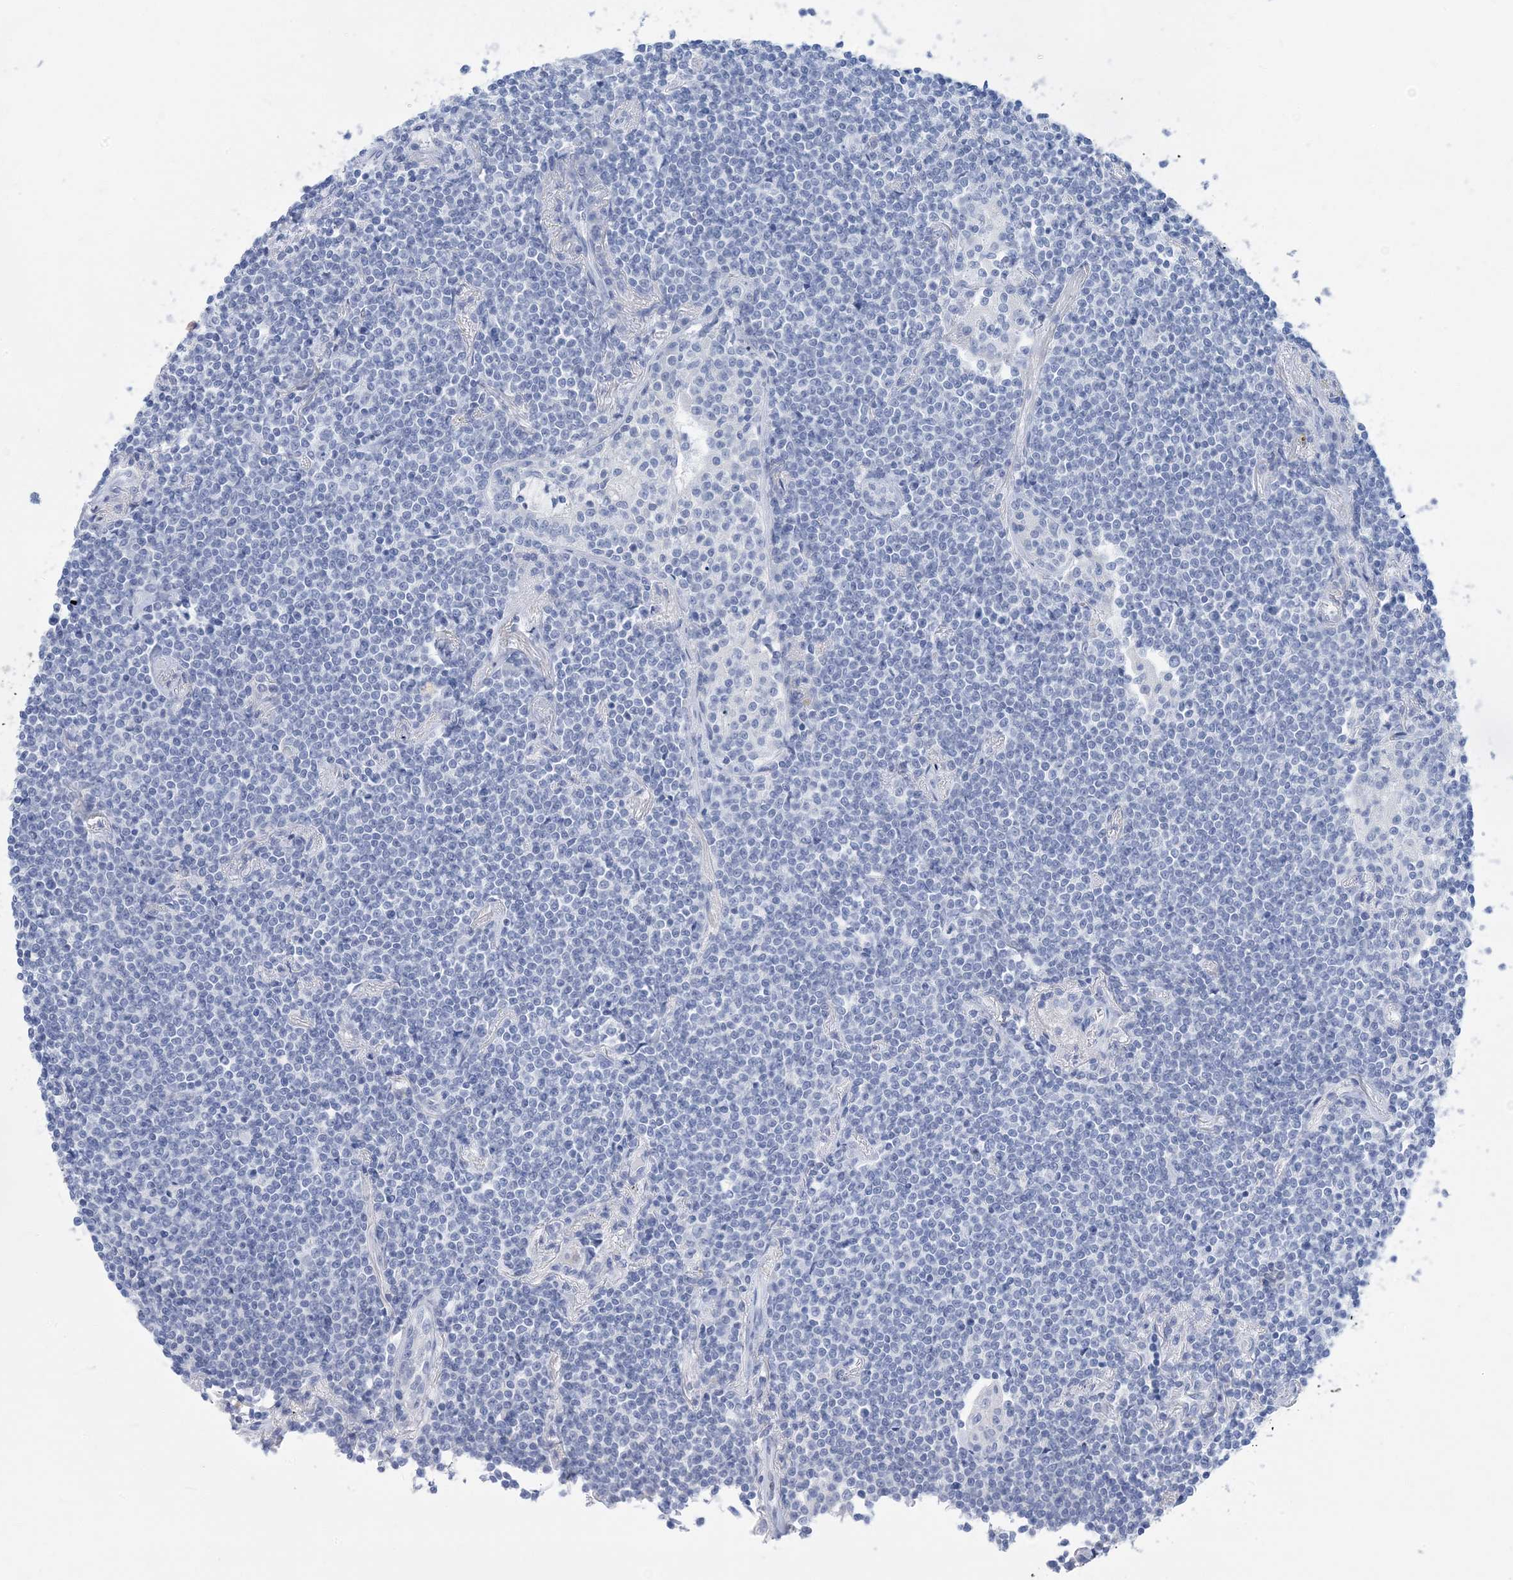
{"staining": {"intensity": "negative", "quantity": "none", "location": "none"}, "tissue": "lymphoma", "cell_type": "Tumor cells", "image_type": "cancer", "snomed": [{"axis": "morphology", "description": "Malignant lymphoma, non-Hodgkin's type, Low grade"}, {"axis": "topography", "description": "Lung"}], "caption": "There is no significant positivity in tumor cells of malignant lymphoma, non-Hodgkin's type (low-grade).", "gene": "SH3YL1", "patient": {"sex": "female", "age": 71}}